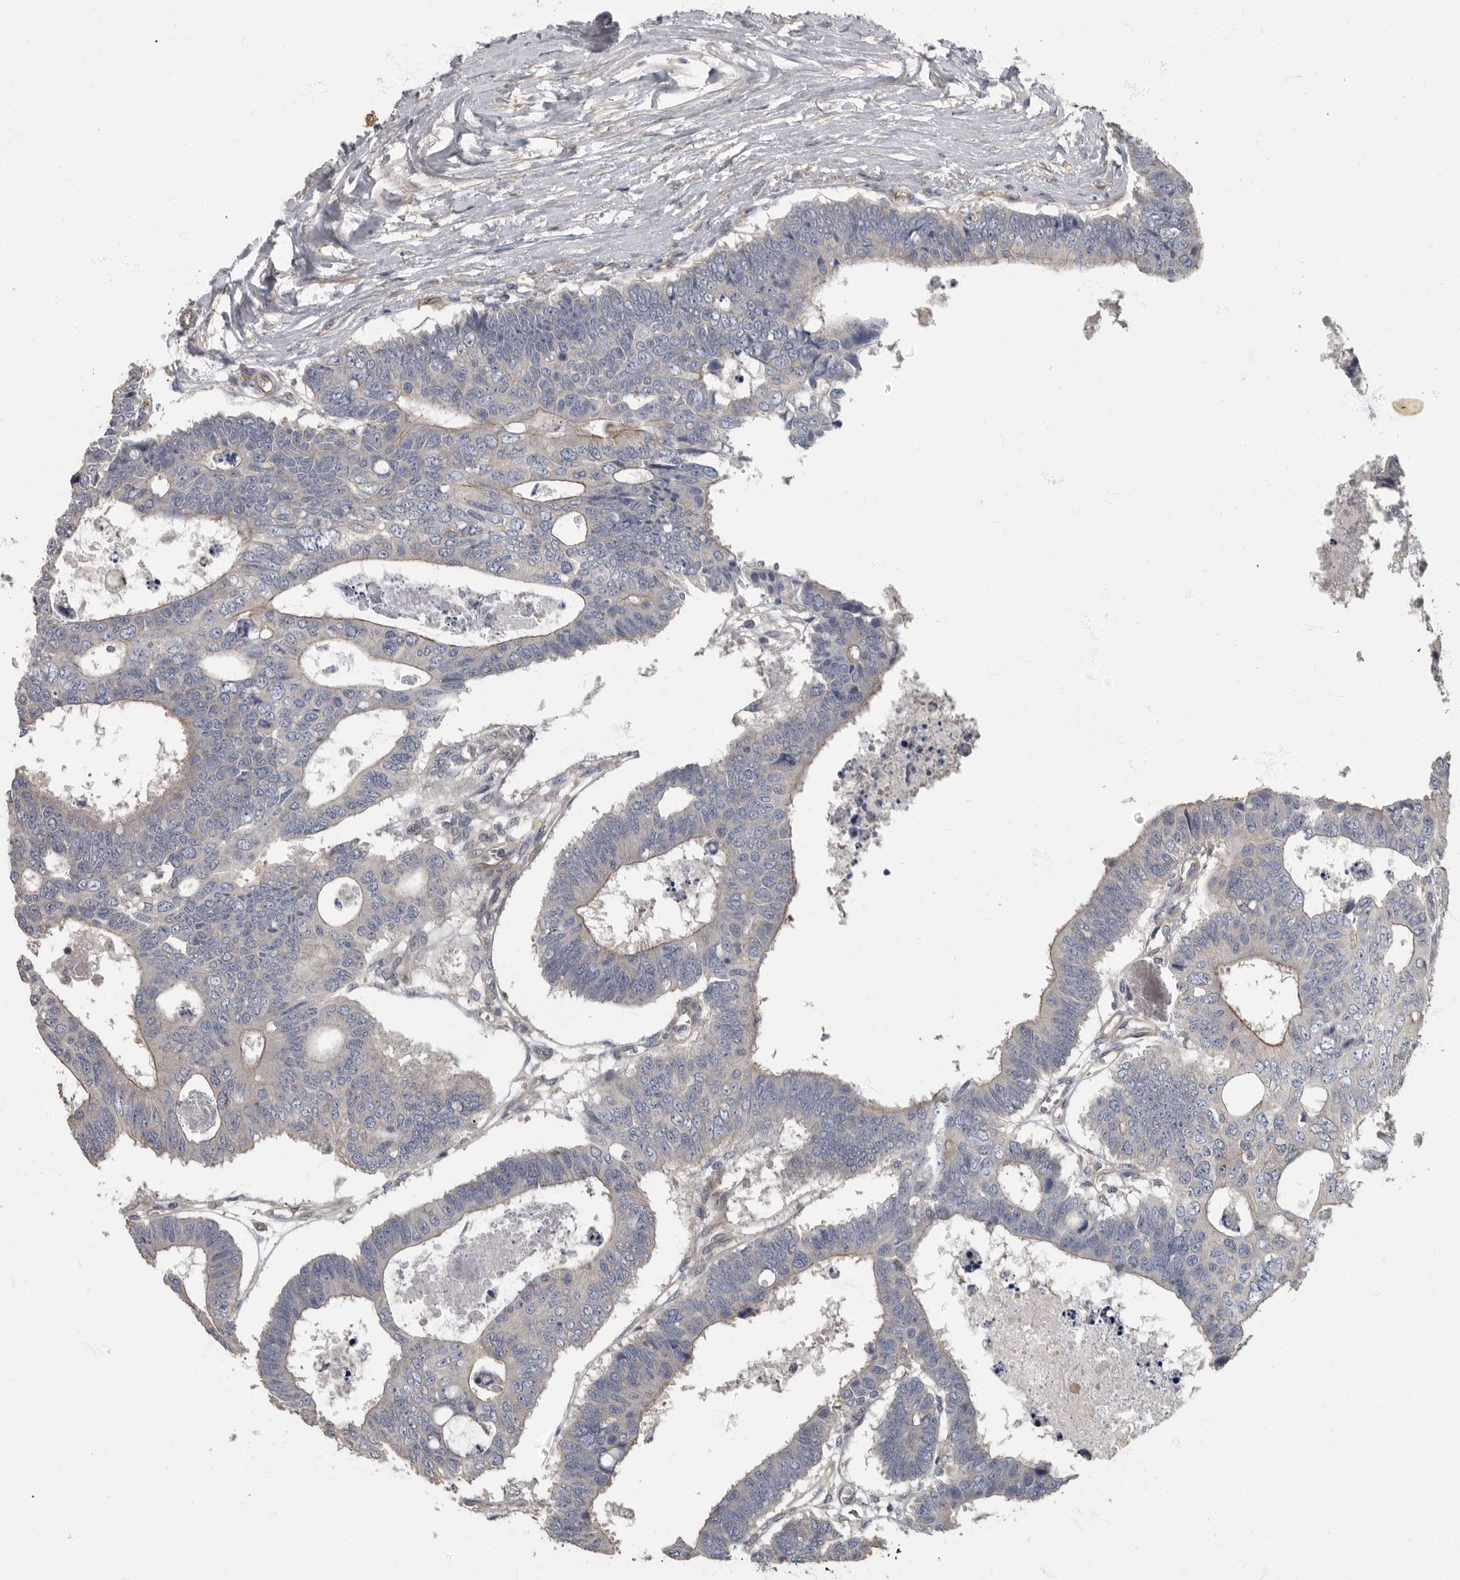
{"staining": {"intensity": "negative", "quantity": "none", "location": "none"}, "tissue": "colorectal cancer", "cell_type": "Tumor cells", "image_type": "cancer", "snomed": [{"axis": "morphology", "description": "Adenocarcinoma, NOS"}, {"axis": "topography", "description": "Rectum"}], "caption": "The image shows no staining of tumor cells in colorectal cancer (adenocarcinoma).", "gene": "PDK1", "patient": {"sex": "male", "age": 84}}